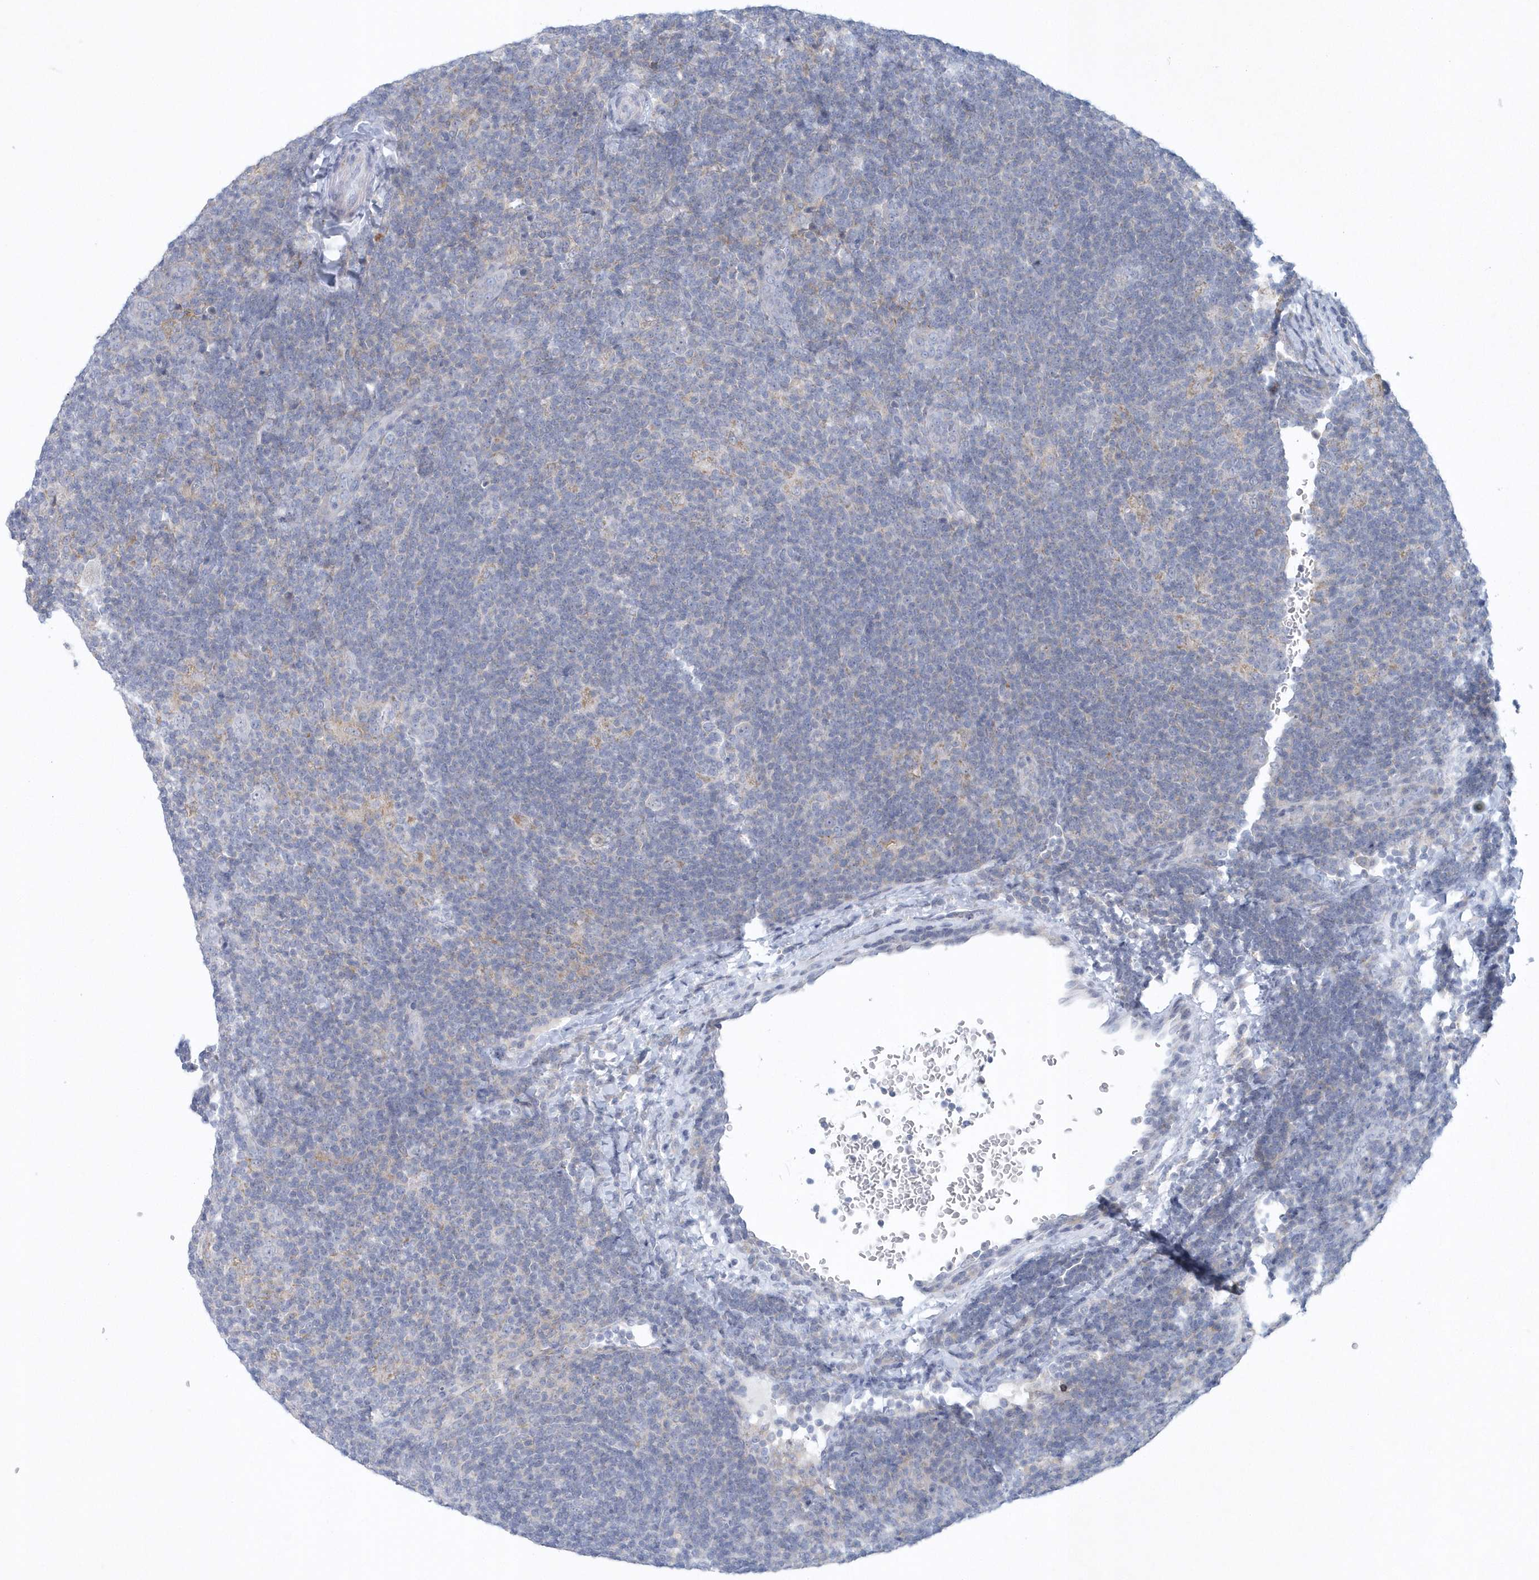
{"staining": {"intensity": "negative", "quantity": "none", "location": "none"}, "tissue": "lymphoma", "cell_type": "Tumor cells", "image_type": "cancer", "snomed": [{"axis": "morphology", "description": "Hodgkin's disease, NOS"}, {"axis": "topography", "description": "Lymph node"}], "caption": "Immunohistochemistry (IHC) micrograph of neoplastic tissue: human Hodgkin's disease stained with DAB (3,3'-diaminobenzidine) exhibits no significant protein expression in tumor cells.", "gene": "NIPAL1", "patient": {"sex": "female", "age": 57}}